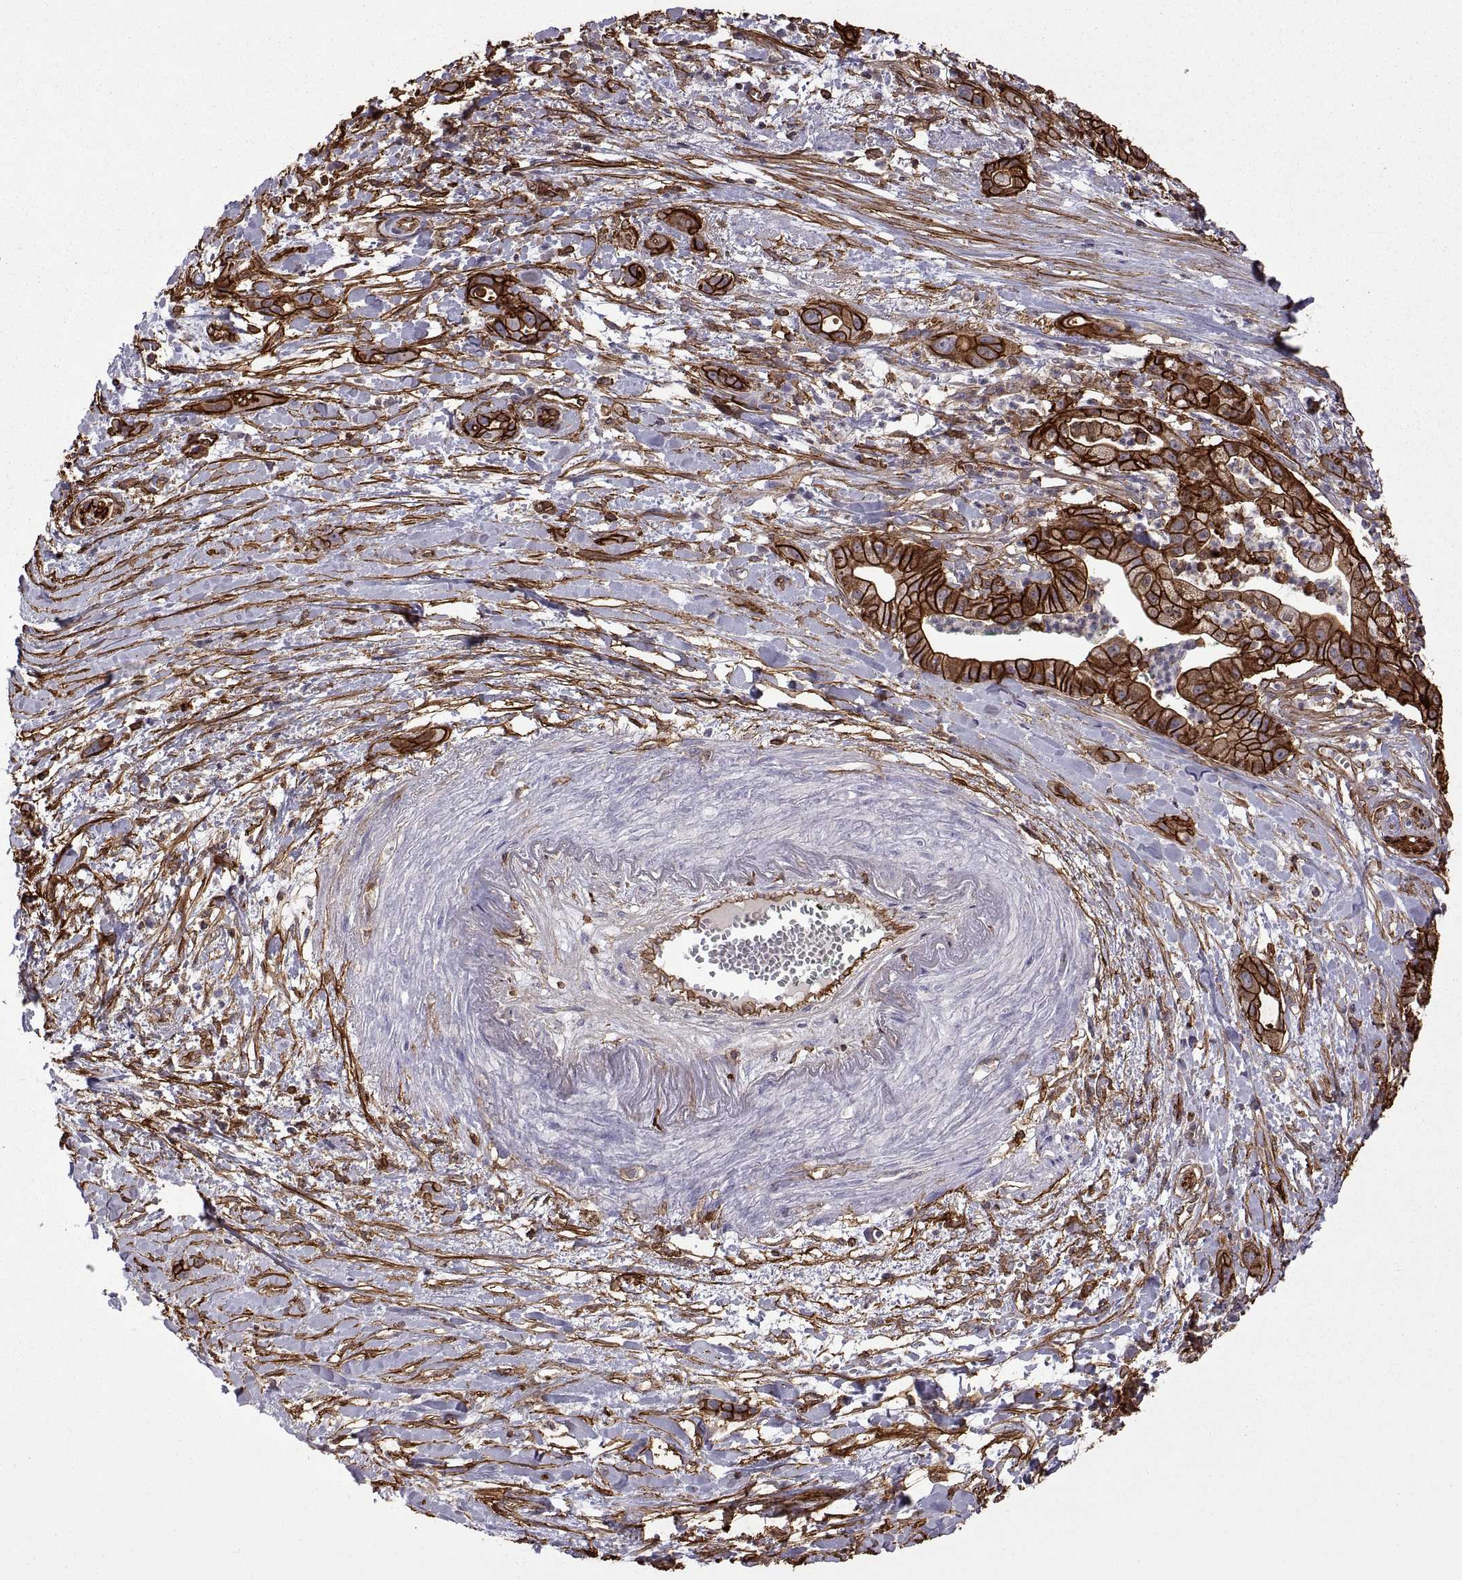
{"staining": {"intensity": "strong", "quantity": "25%-75%", "location": "cytoplasmic/membranous"}, "tissue": "pancreatic cancer", "cell_type": "Tumor cells", "image_type": "cancer", "snomed": [{"axis": "morphology", "description": "Normal tissue, NOS"}, {"axis": "morphology", "description": "Adenocarcinoma, NOS"}, {"axis": "topography", "description": "Lymph node"}, {"axis": "topography", "description": "Pancreas"}], "caption": "The micrograph exhibits a brown stain indicating the presence of a protein in the cytoplasmic/membranous of tumor cells in pancreatic cancer. The staining is performed using DAB brown chromogen to label protein expression. The nuclei are counter-stained blue using hematoxylin.", "gene": "S100A10", "patient": {"sex": "female", "age": 58}}